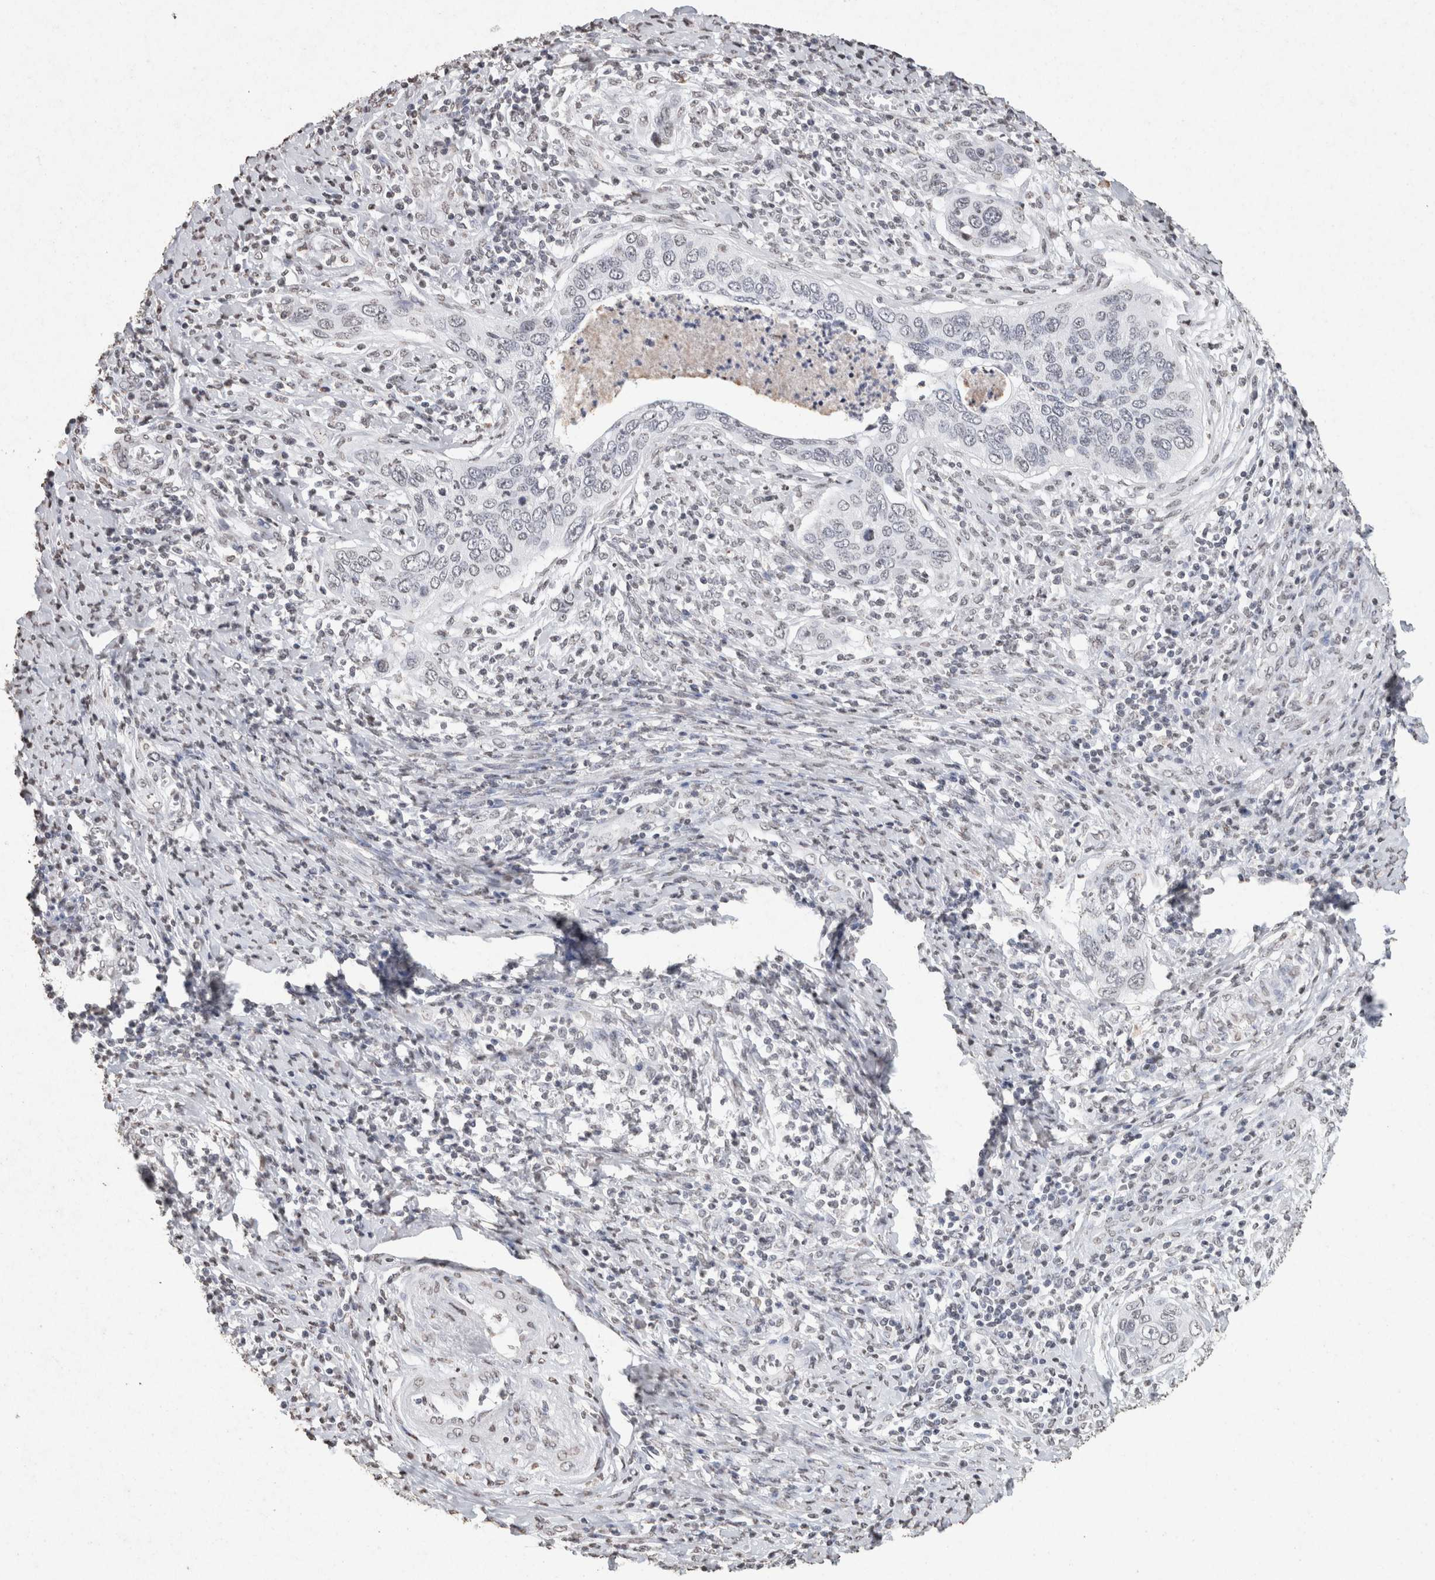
{"staining": {"intensity": "negative", "quantity": "none", "location": "none"}, "tissue": "cervical cancer", "cell_type": "Tumor cells", "image_type": "cancer", "snomed": [{"axis": "morphology", "description": "Squamous cell carcinoma, NOS"}, {"axis": "topography", "description": "Cervix"}], "caption": "A histopathology image of human cervical cancer (squamous cell carcinoma) is negative for staining in tumor cells.", "gene": "CNTN1", "patient": {"sex": "female", "age": 53}}